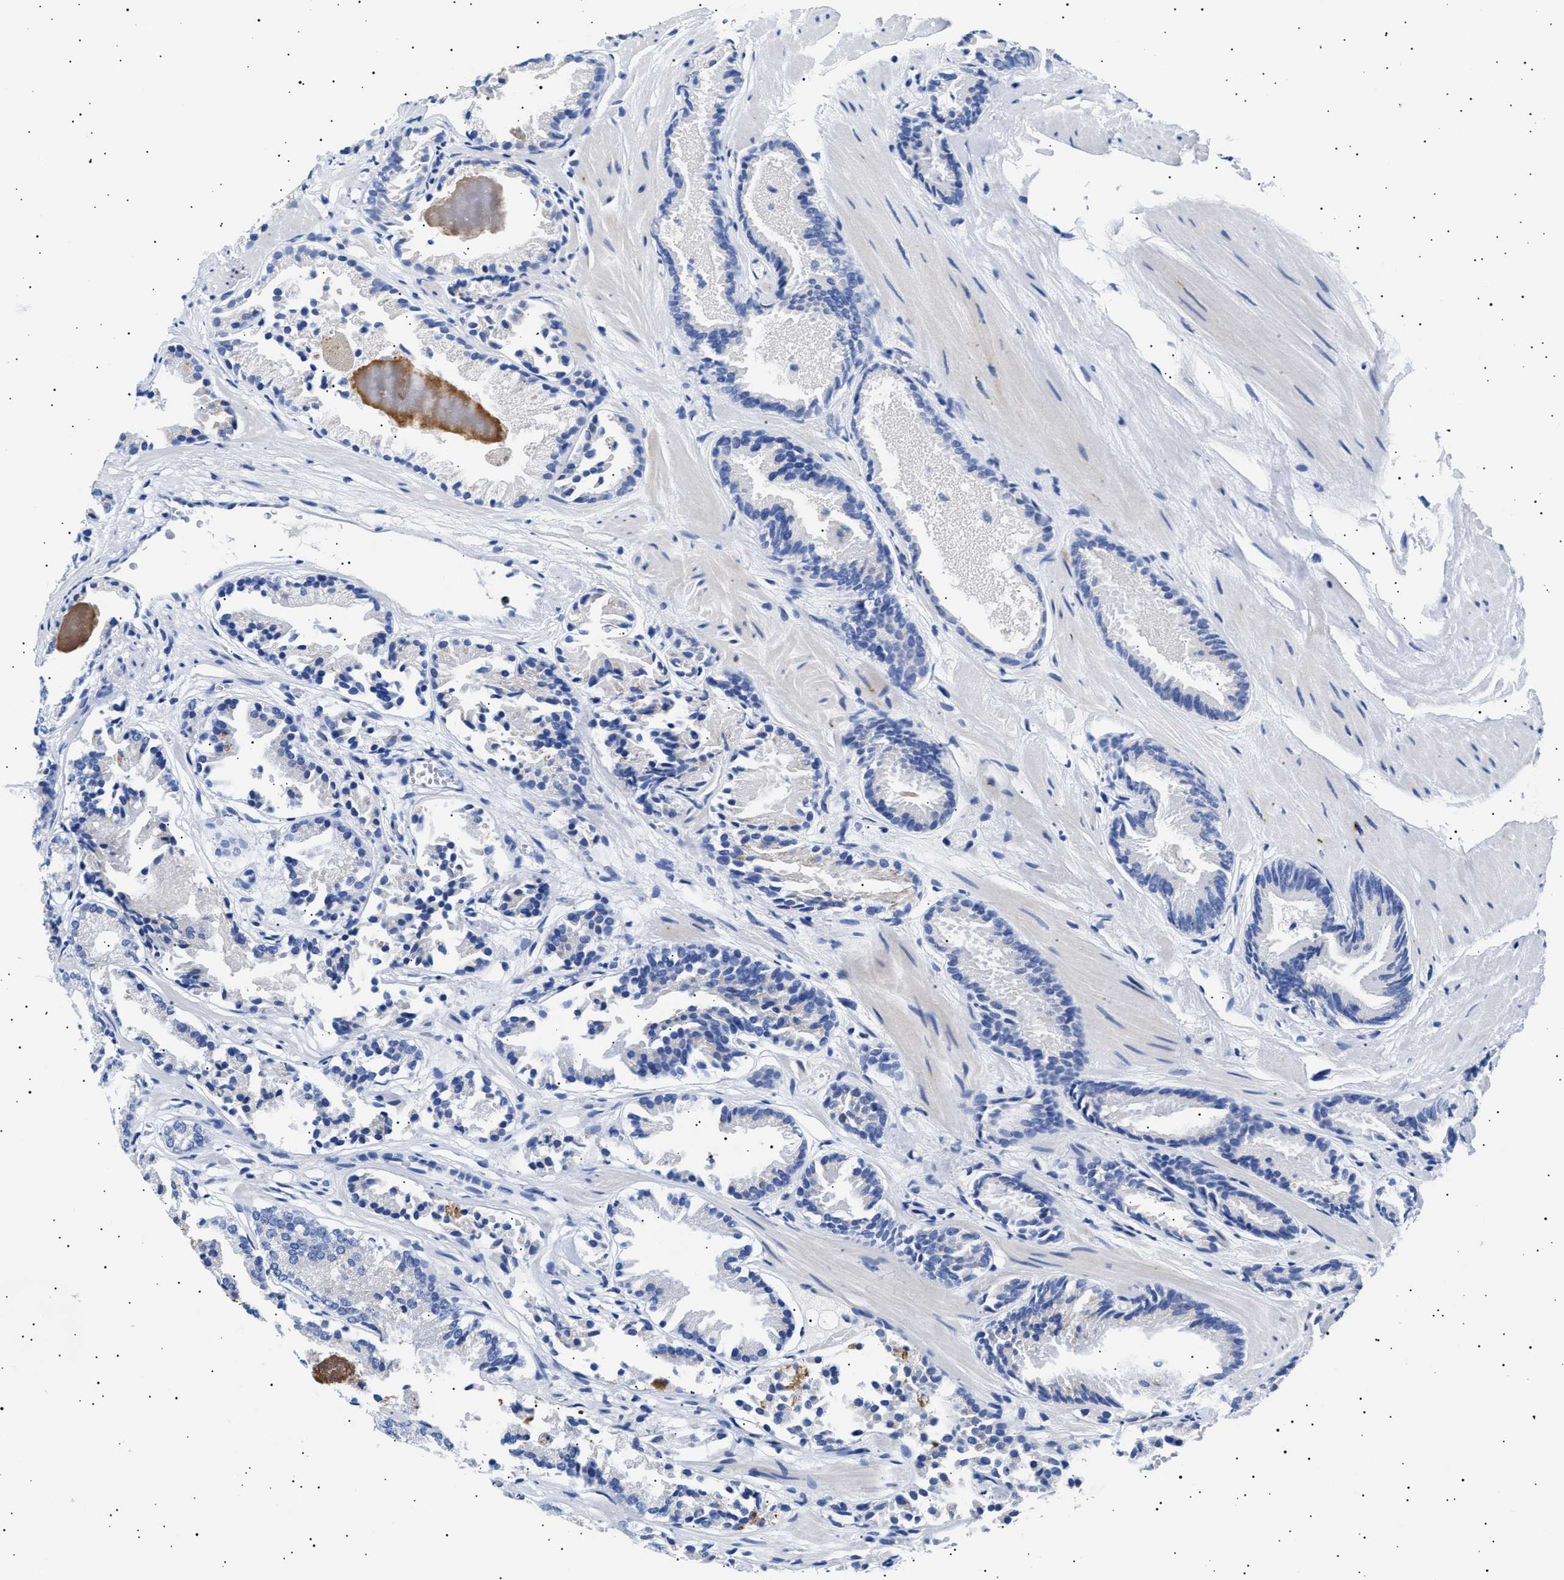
{"staining": {"intensity": "negative", "quantity": "none", "location": "none"}, "tissue": "prostate cancer", "cell_type": "Tumor cells", "image_type": "cancer", "snomed": [{"axis": "morphology", "description": "Adenocarcinoma, Low grade"}, {"axis": "topography", "description": "Prostate"}], "caption": "Immunohistochemistry micrograph of human prostate adenocarcinoma (low-grade) stained for a protein (brown), which demonstrates no staining in tumor cells.", "gene": "HEMGN", "patient": {"sex": "male", "age": 51}}